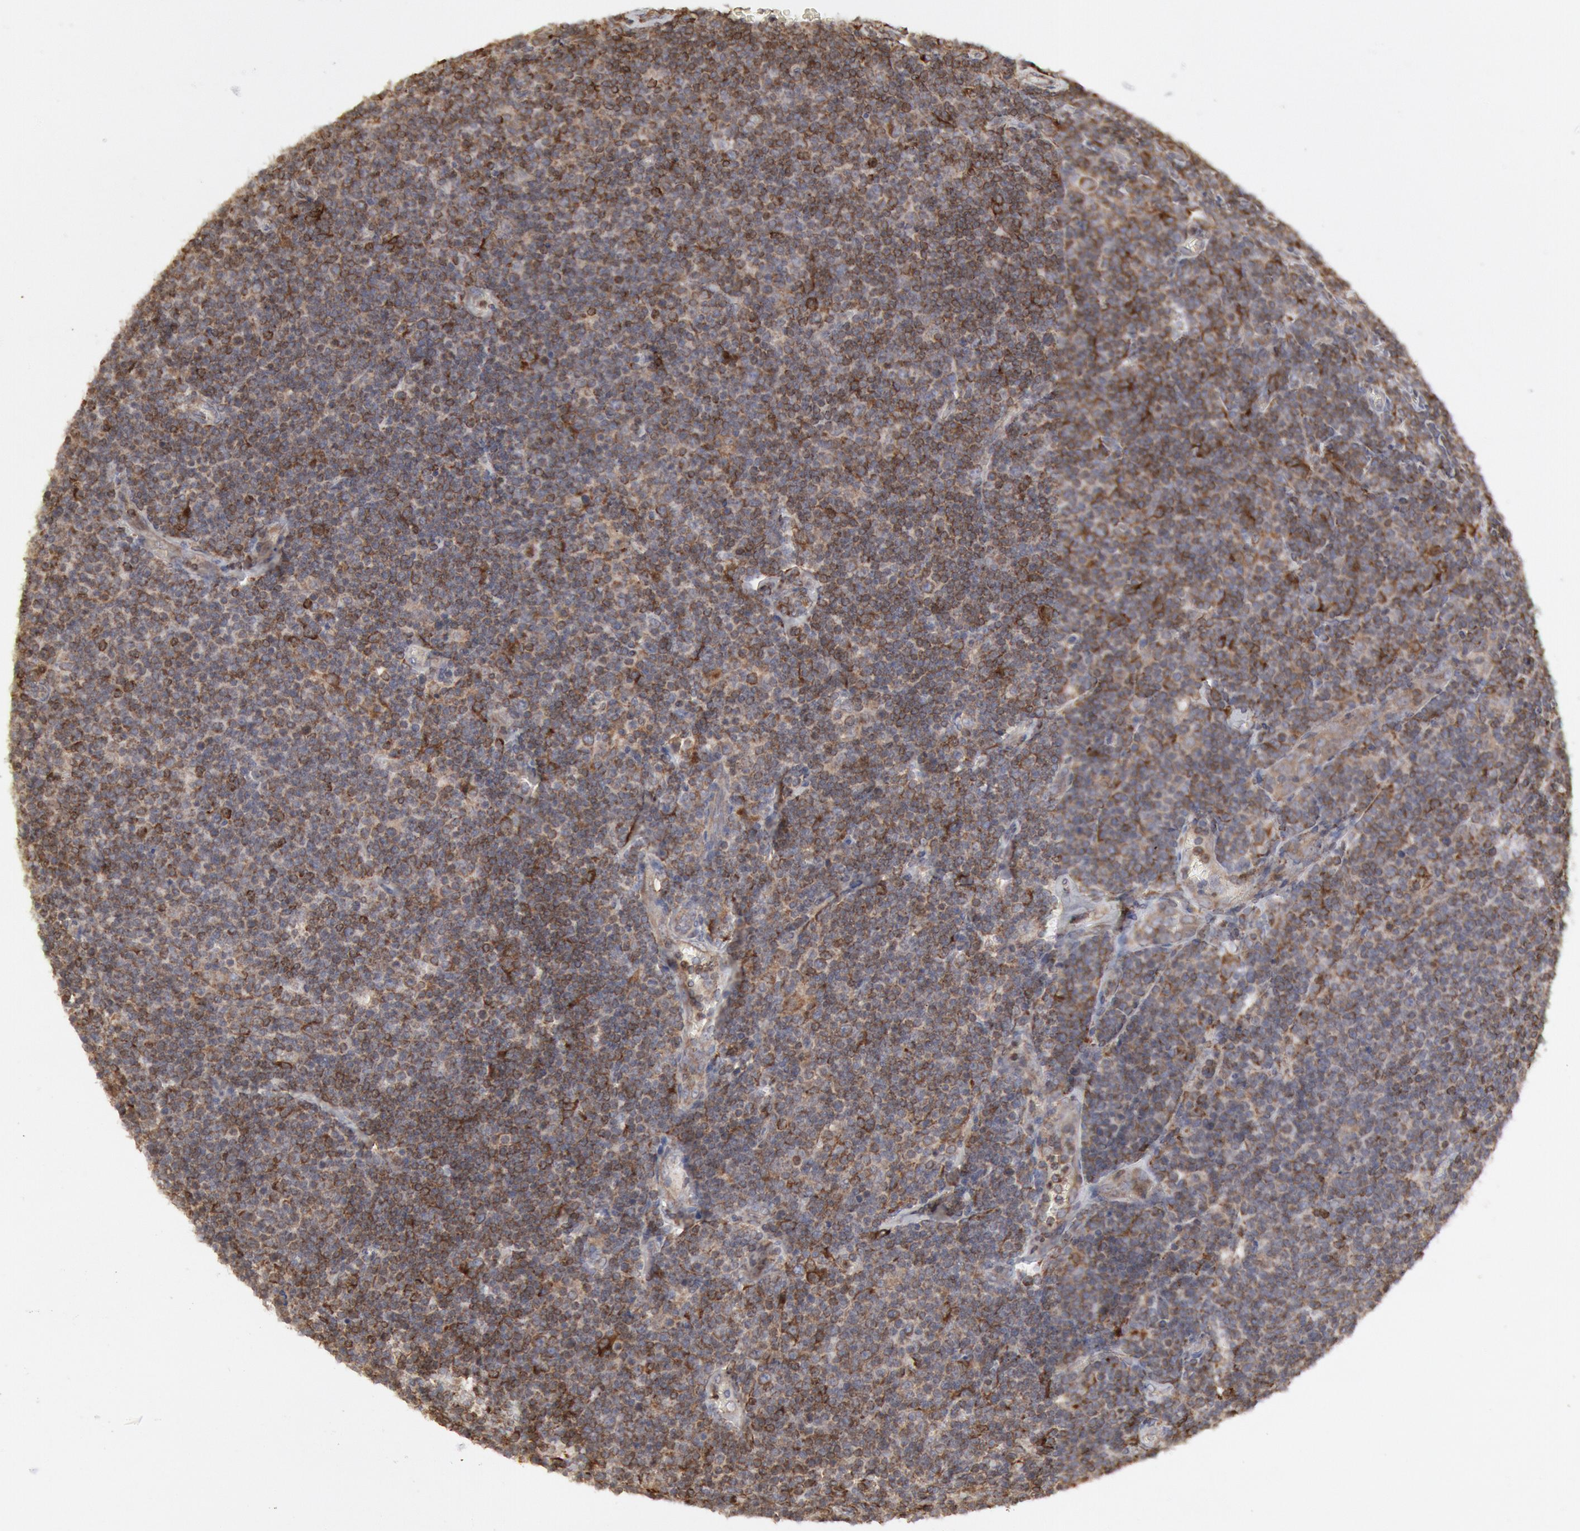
{"staining": {"intensity": "weak", "quantity": ">75%", "location": "cytoplasmic/membranous"}, "tissue": "lymphoma", "cell_type": "Tumor cells", "image_type": "cancer", "snomed": [{"axis": "morphology", "description": "Malignant lymphoma, non-Hodgkin's type, Low grade"}, {"axis": "topography", "description": "Lymph node"}], "caption": "Immunohistochemical staining of low-grade malignant lymphoma, non-Hodgkin's type demonstrates low levels of weak cytoplasmic/membranous staining in approximately >75% of tumor cells. (brown staining indicates protein expression, while blue staining denotes nuclei).", "gene": "OSBPL8", "patient": {"sex": "male", "age": 74}}